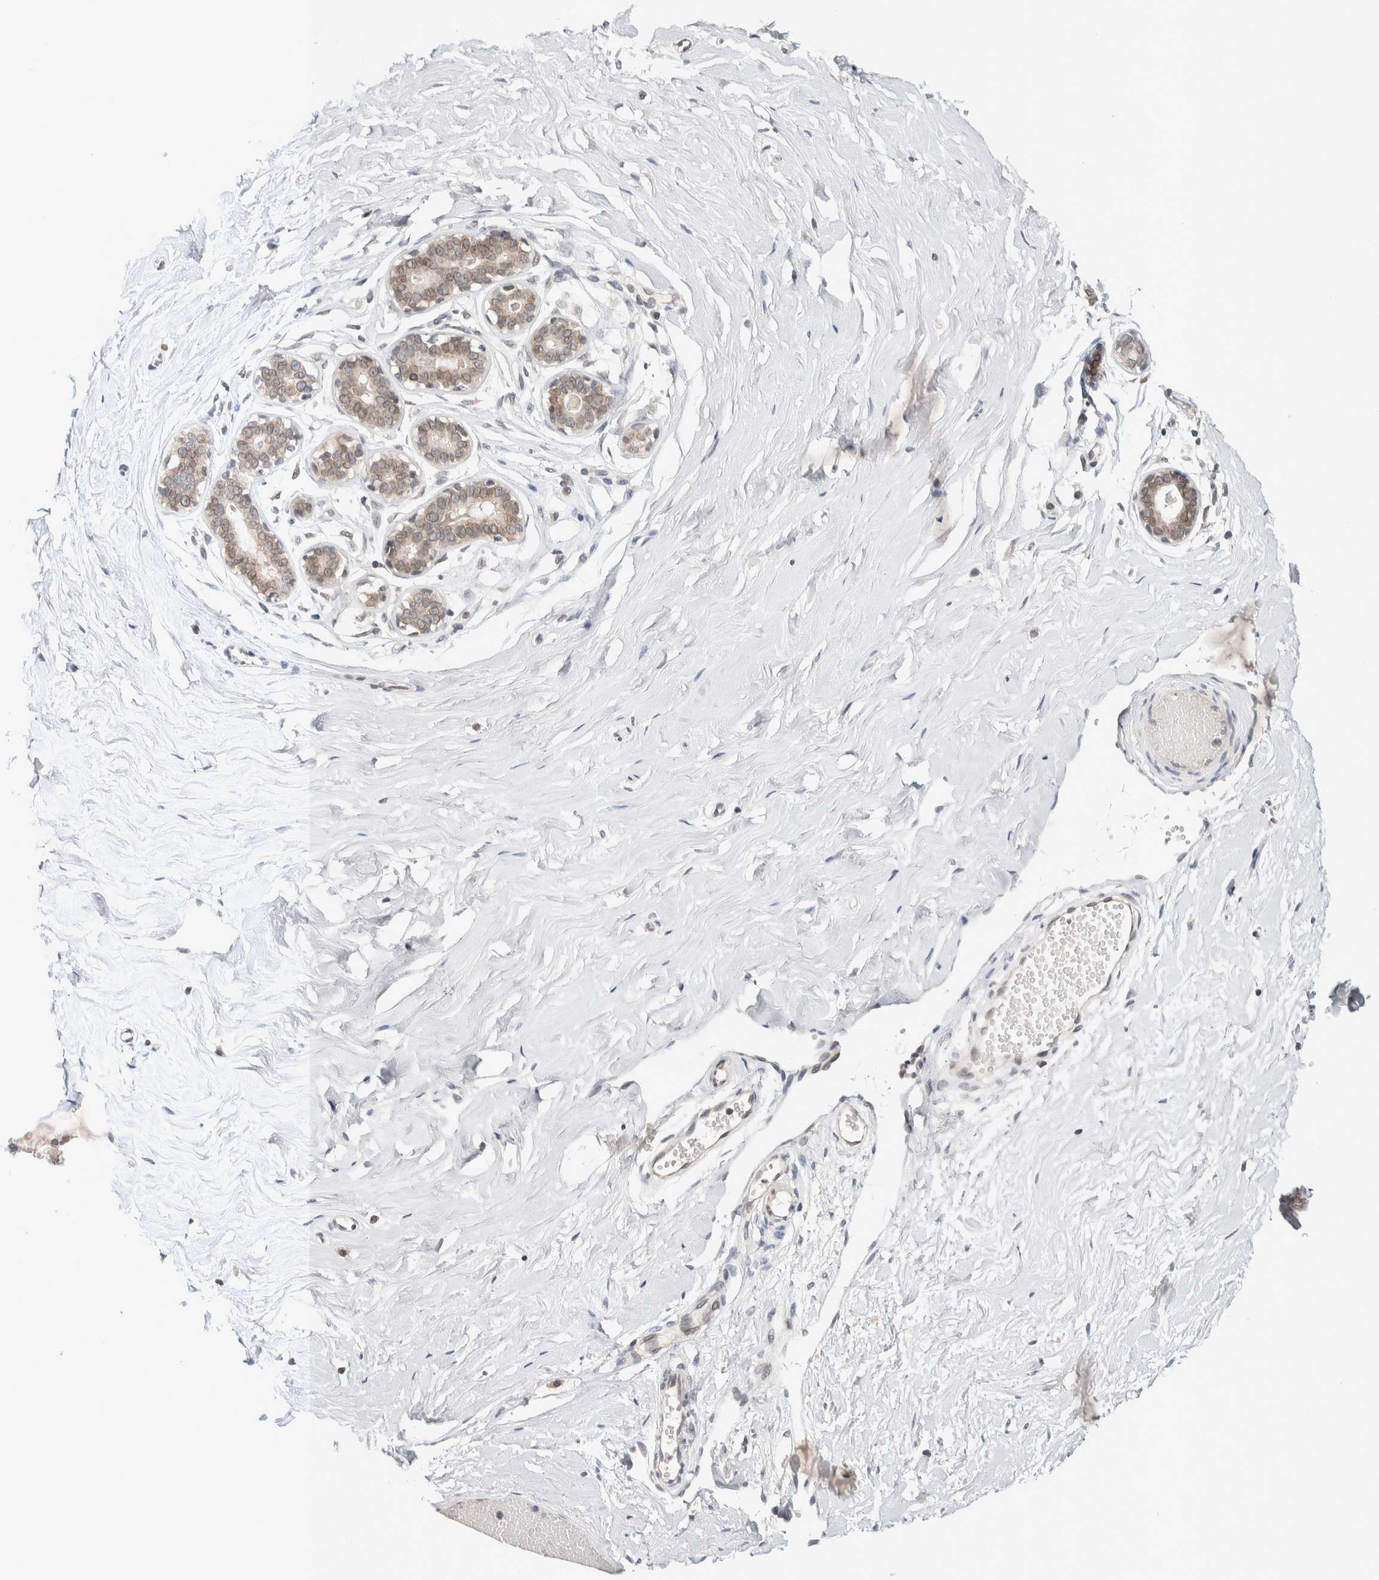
{"staining": {"intensity": "negative", "quantity": "none", "location": "none"}, "tissue": "breast", "cell_type": "Adipocytes", "image_type": "normal", "snomed": [{"axis": "morphology", "description": "Normal tissue, NOS"}, {"axis": "topography", "description": "Breast"}], "caption": "Adipocytes are negative for protein expression in normal human breast.", "gene": "CRAT", "patient": {"sex": "female", "age": 23}}